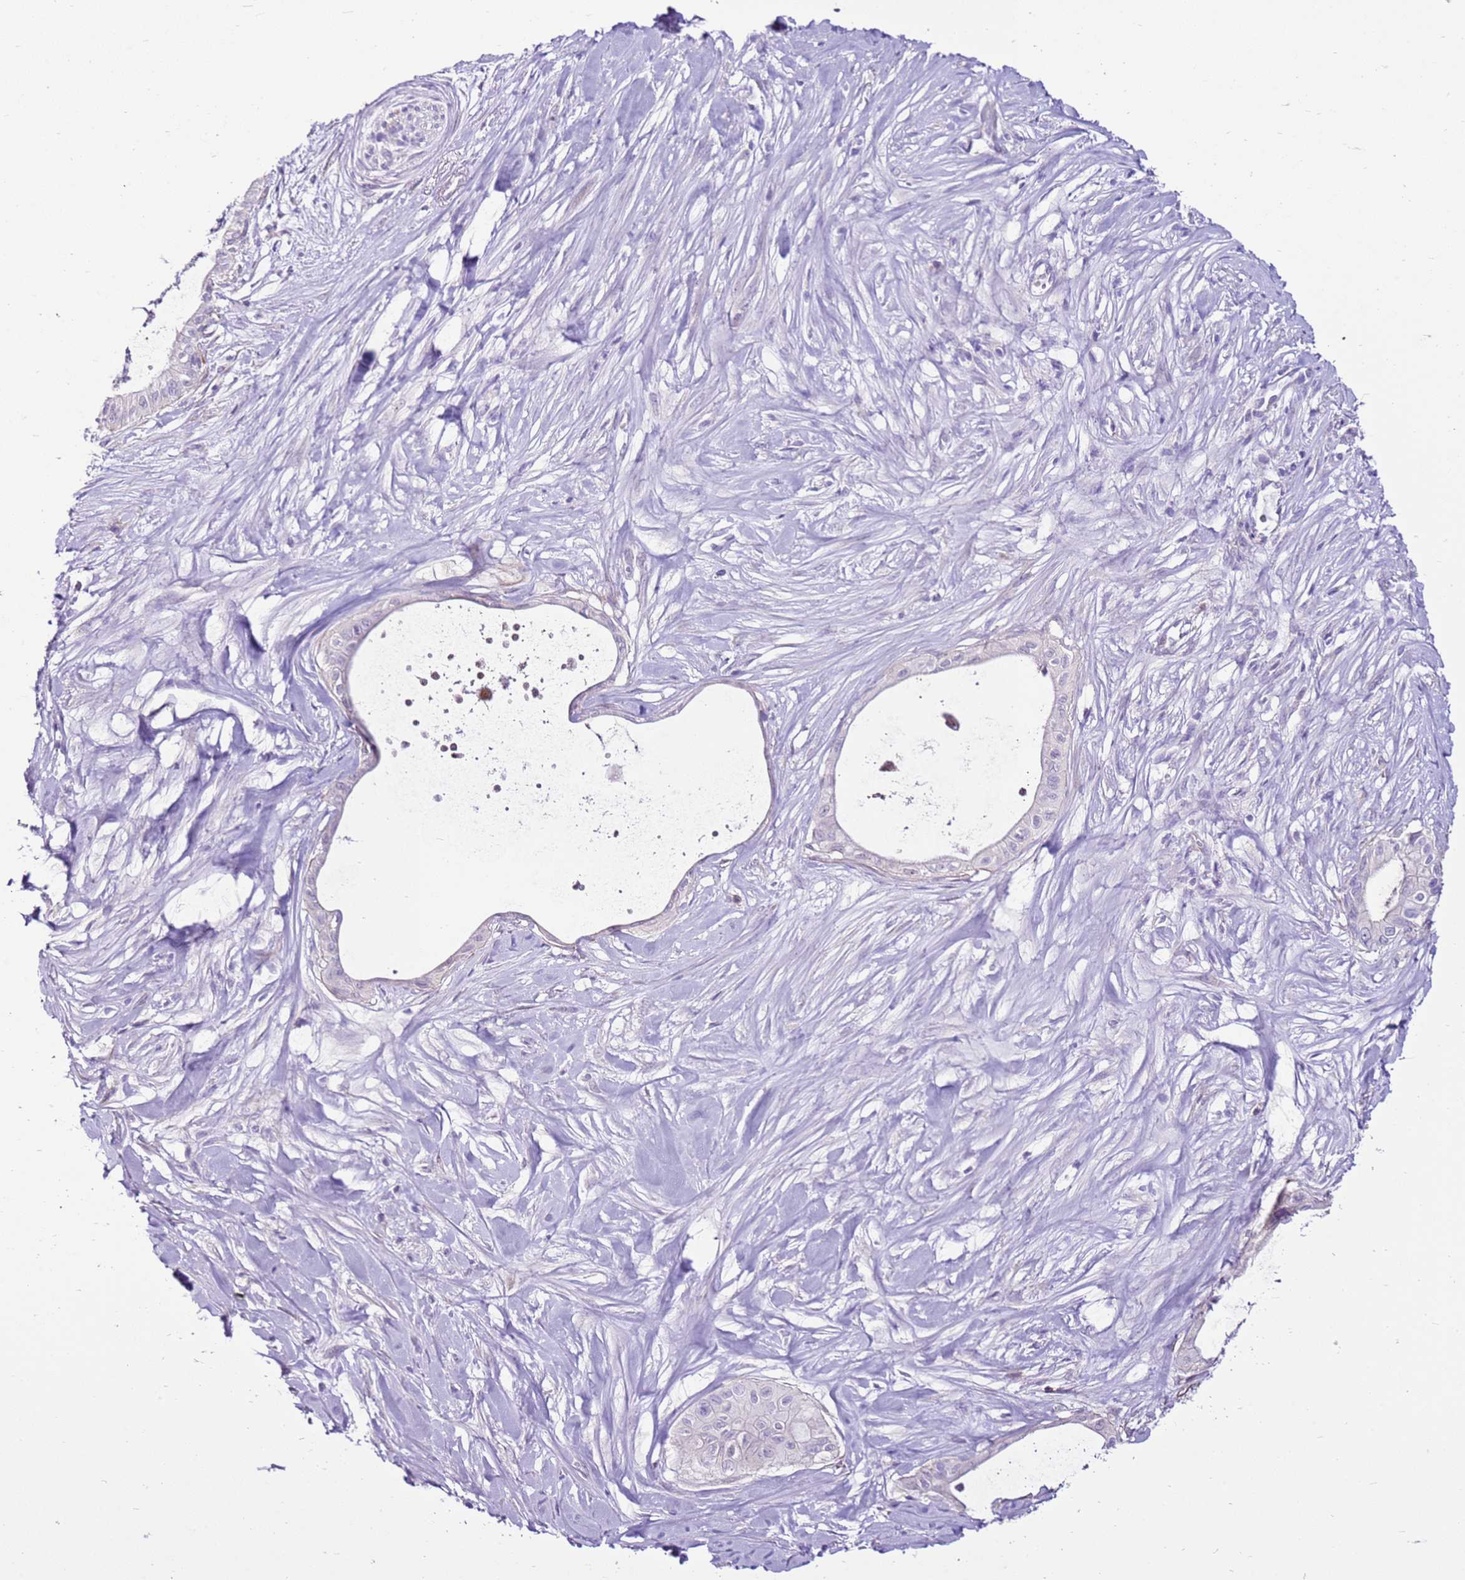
{"staining": {"intensity": "negative", "quantity": "none", "location": "none"}, "tissue": "pancreatic cancer", "cell_type": "Tumor cells", "image_type": "cancer", "snomed": [{"axis": "morphology", "description": "Adenocarcinoma, NOS"}, {"axis": "topography", "description": "Pancreas"}], "caption": "Immunohistochemistry (IHC) micrograph of neoplastic tissue: pancreatic cancer stained with DAB (3,3'-diaminobenzidine) exhibits no significant protein expression in tumor cells.", "gene": "SLC38A5", "patient": {"sex": "male", "age": 78}}